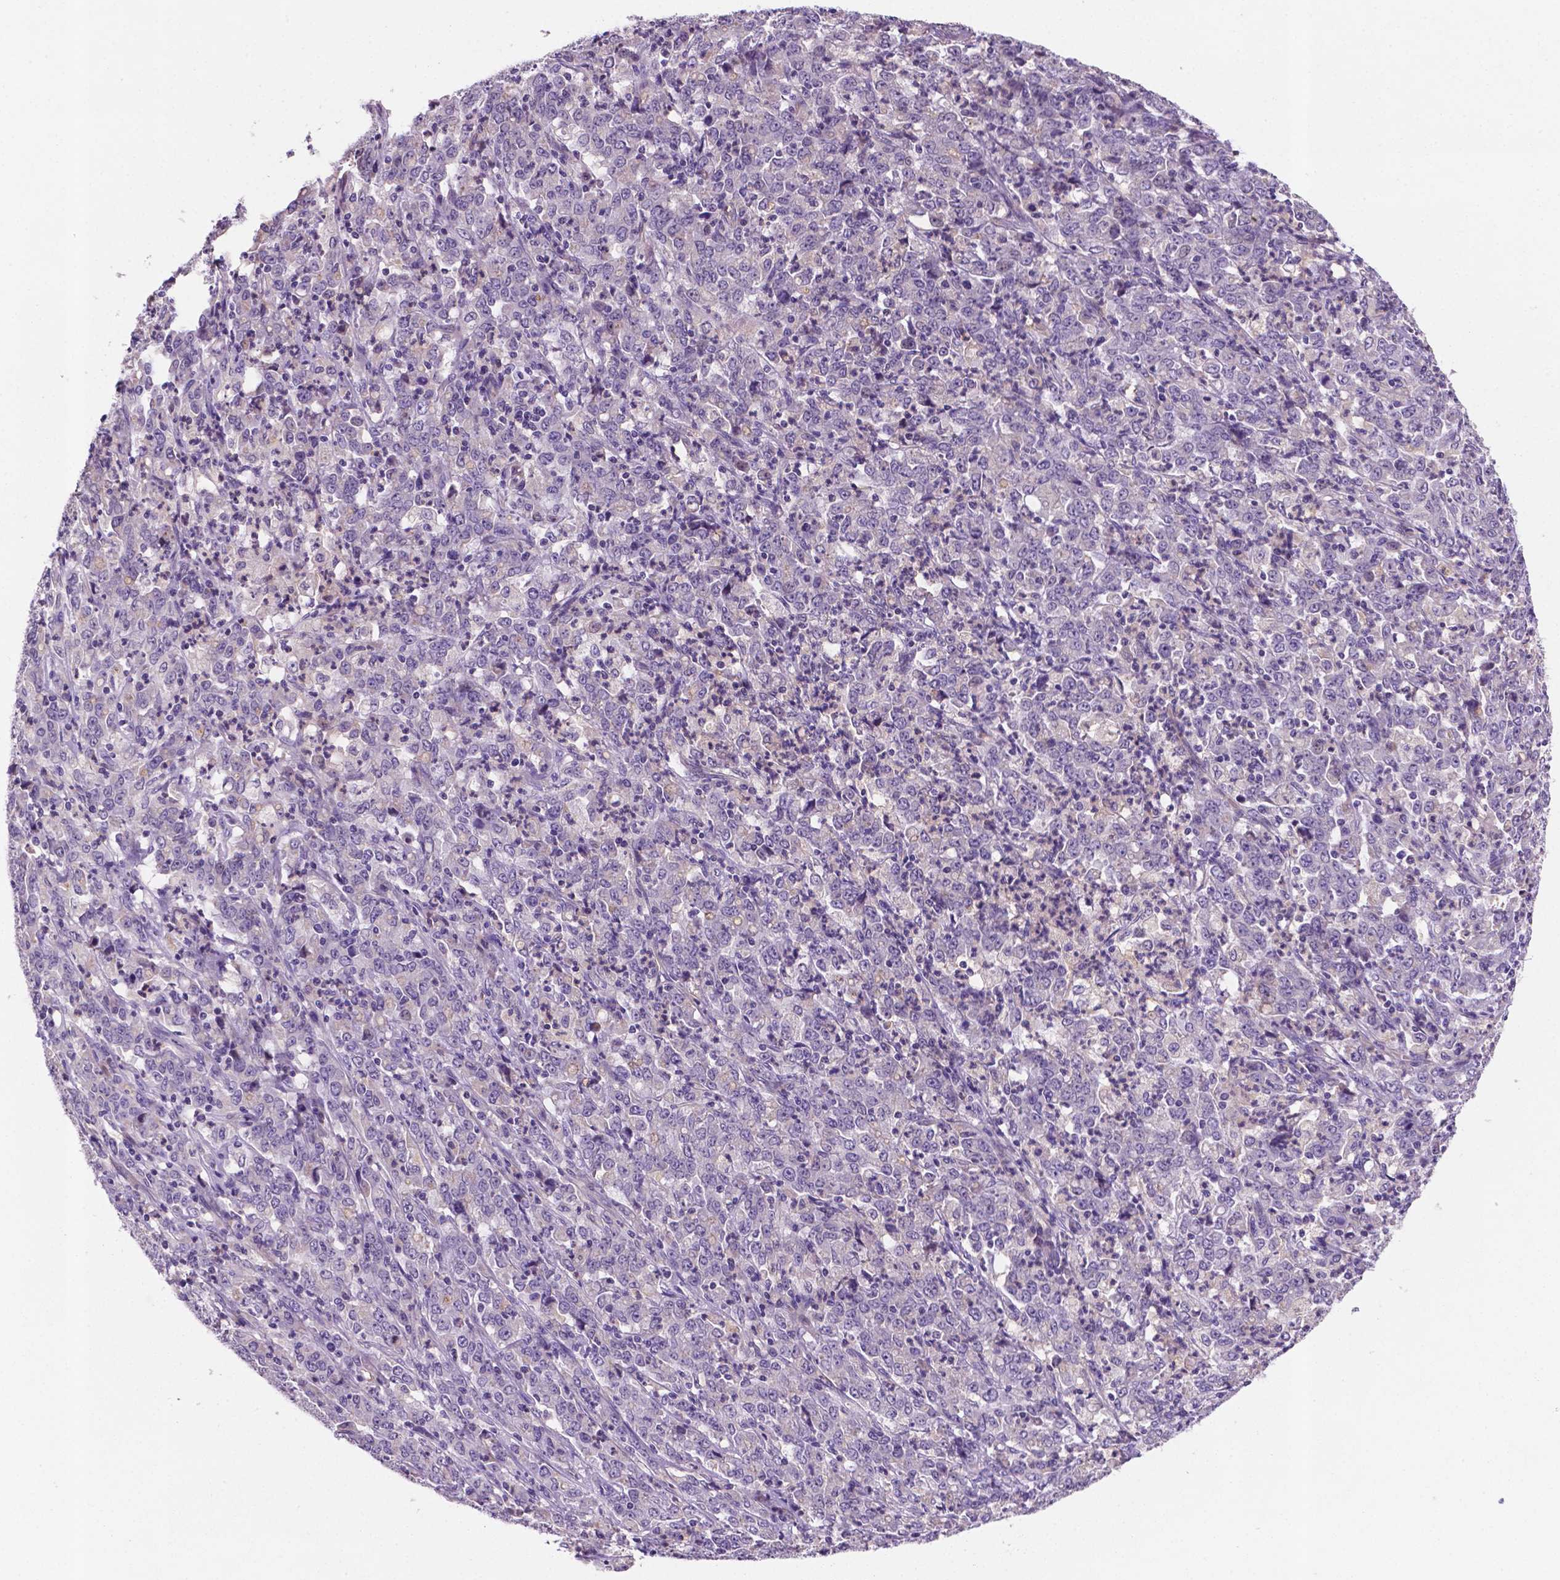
{"staining": {"intensity": "negative", "quantity": "none", "location": "none"}, "tissue": "stomach cancer", "cell_type": "Tumor cells", "image_type": "cancer", "snomed": [{"axis": "morphology", "description": "Adenocarcinoma, NOS"}, {"axis": "topography", "description": "Stomach, lower"}], "caption": "Human stomach adenocarcinoma stained for a protein using IHC shows no staining in tumor cells.", "gene": "TM4SF20", "patient": {"sex": "female", "age": 71}}